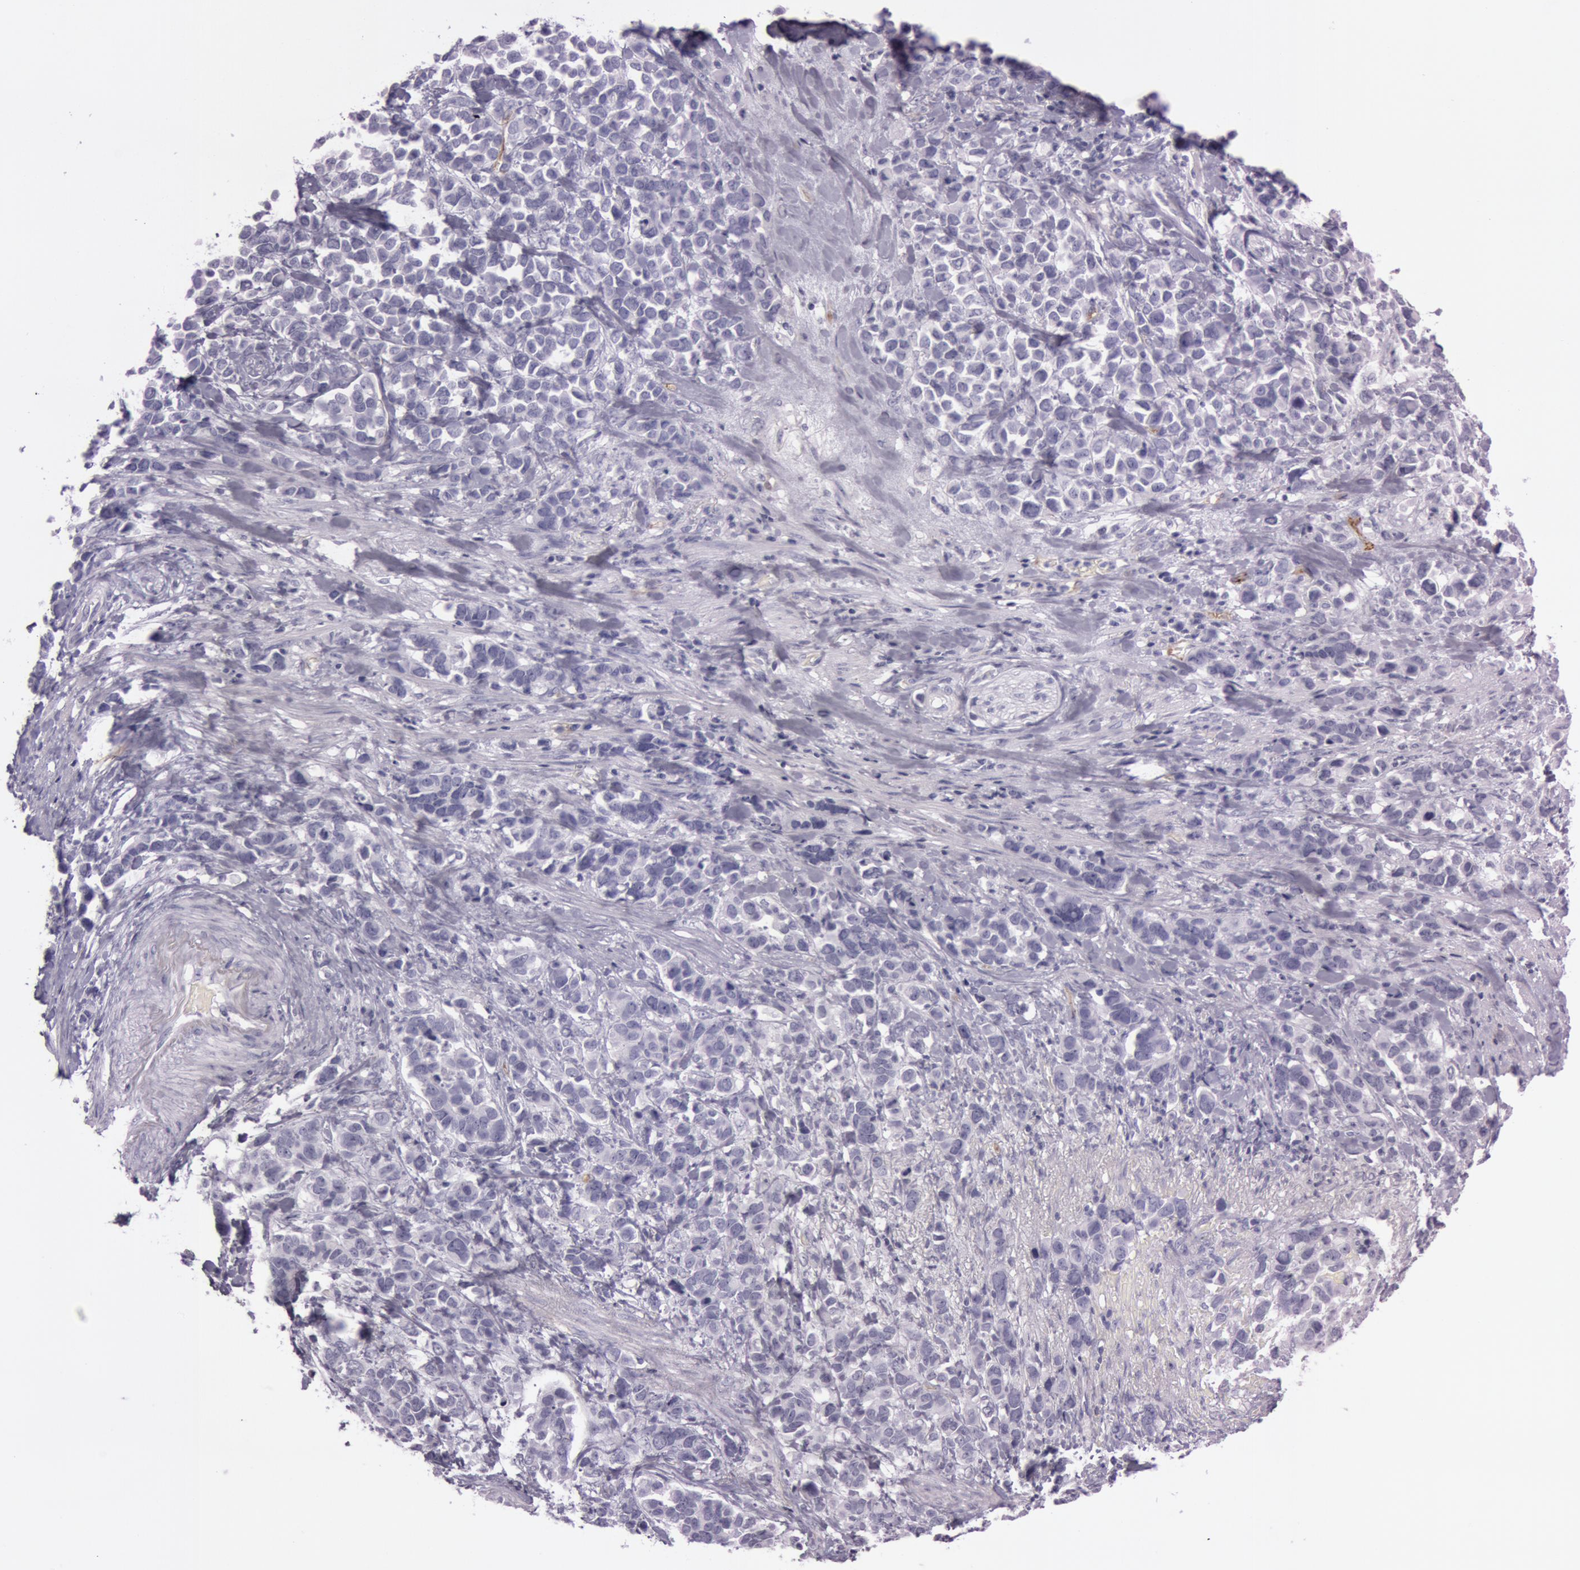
{"staining": {"intensity": "negative", "quantity": "none", "location": "none"}, "tissue": "stomach cancer", "cell_type": "Tumor cells", "image_type": "cancer", "snomed": [{"axis": "morphology", "description": "Adenocarcinoma, NOS"}, {"axis": "topography", "description": "Stomach, upper"}], "caption": "Photomicrograph shows no significant protein expression in tumor cells of stomach cancer (adenocarcinoma).", "gene": "FOLH1", "patient": {"sex": "male", "age": 71}}